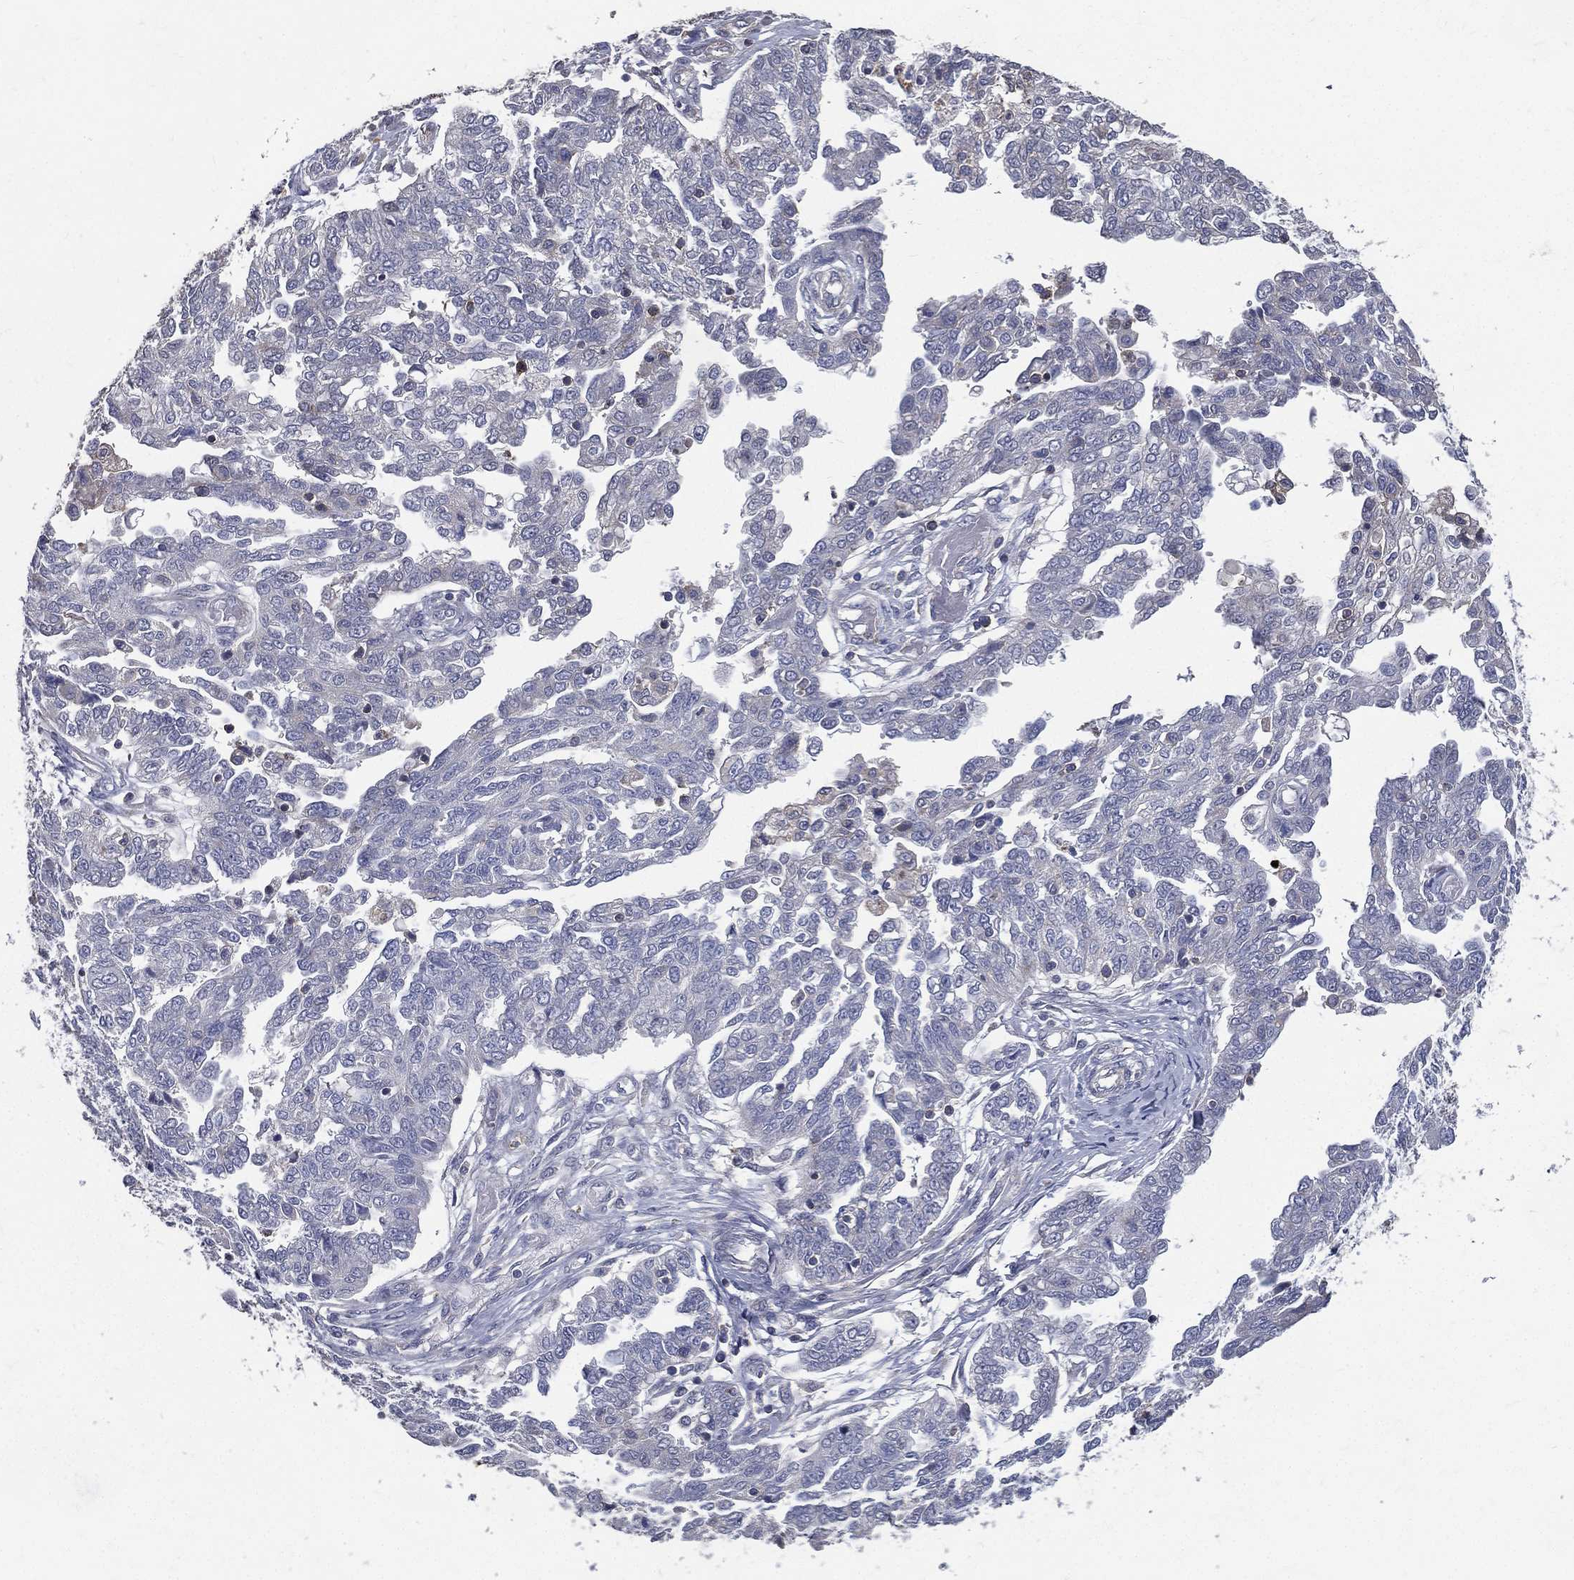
{"staining": {"intensity": "negative", "quantity": "none", "location": "none"}, "tissue": "ovarian cancer", "cell_type": "Tumor cells", "image_type": "cancer", "snomed": [{"axis": "morphology", "description": "Cystadenocarcinoma, serous, NOS"}, {"axis": "topography", "description": "Ovary"}], "caption": "Protein analysis of ovarian serous cystadenocarcinoma displays no significant expression in tumor cells. Nuclei are stained in blue.", "gene": "SERPINB2", "patient": {"sex": "female", "age": 67}}